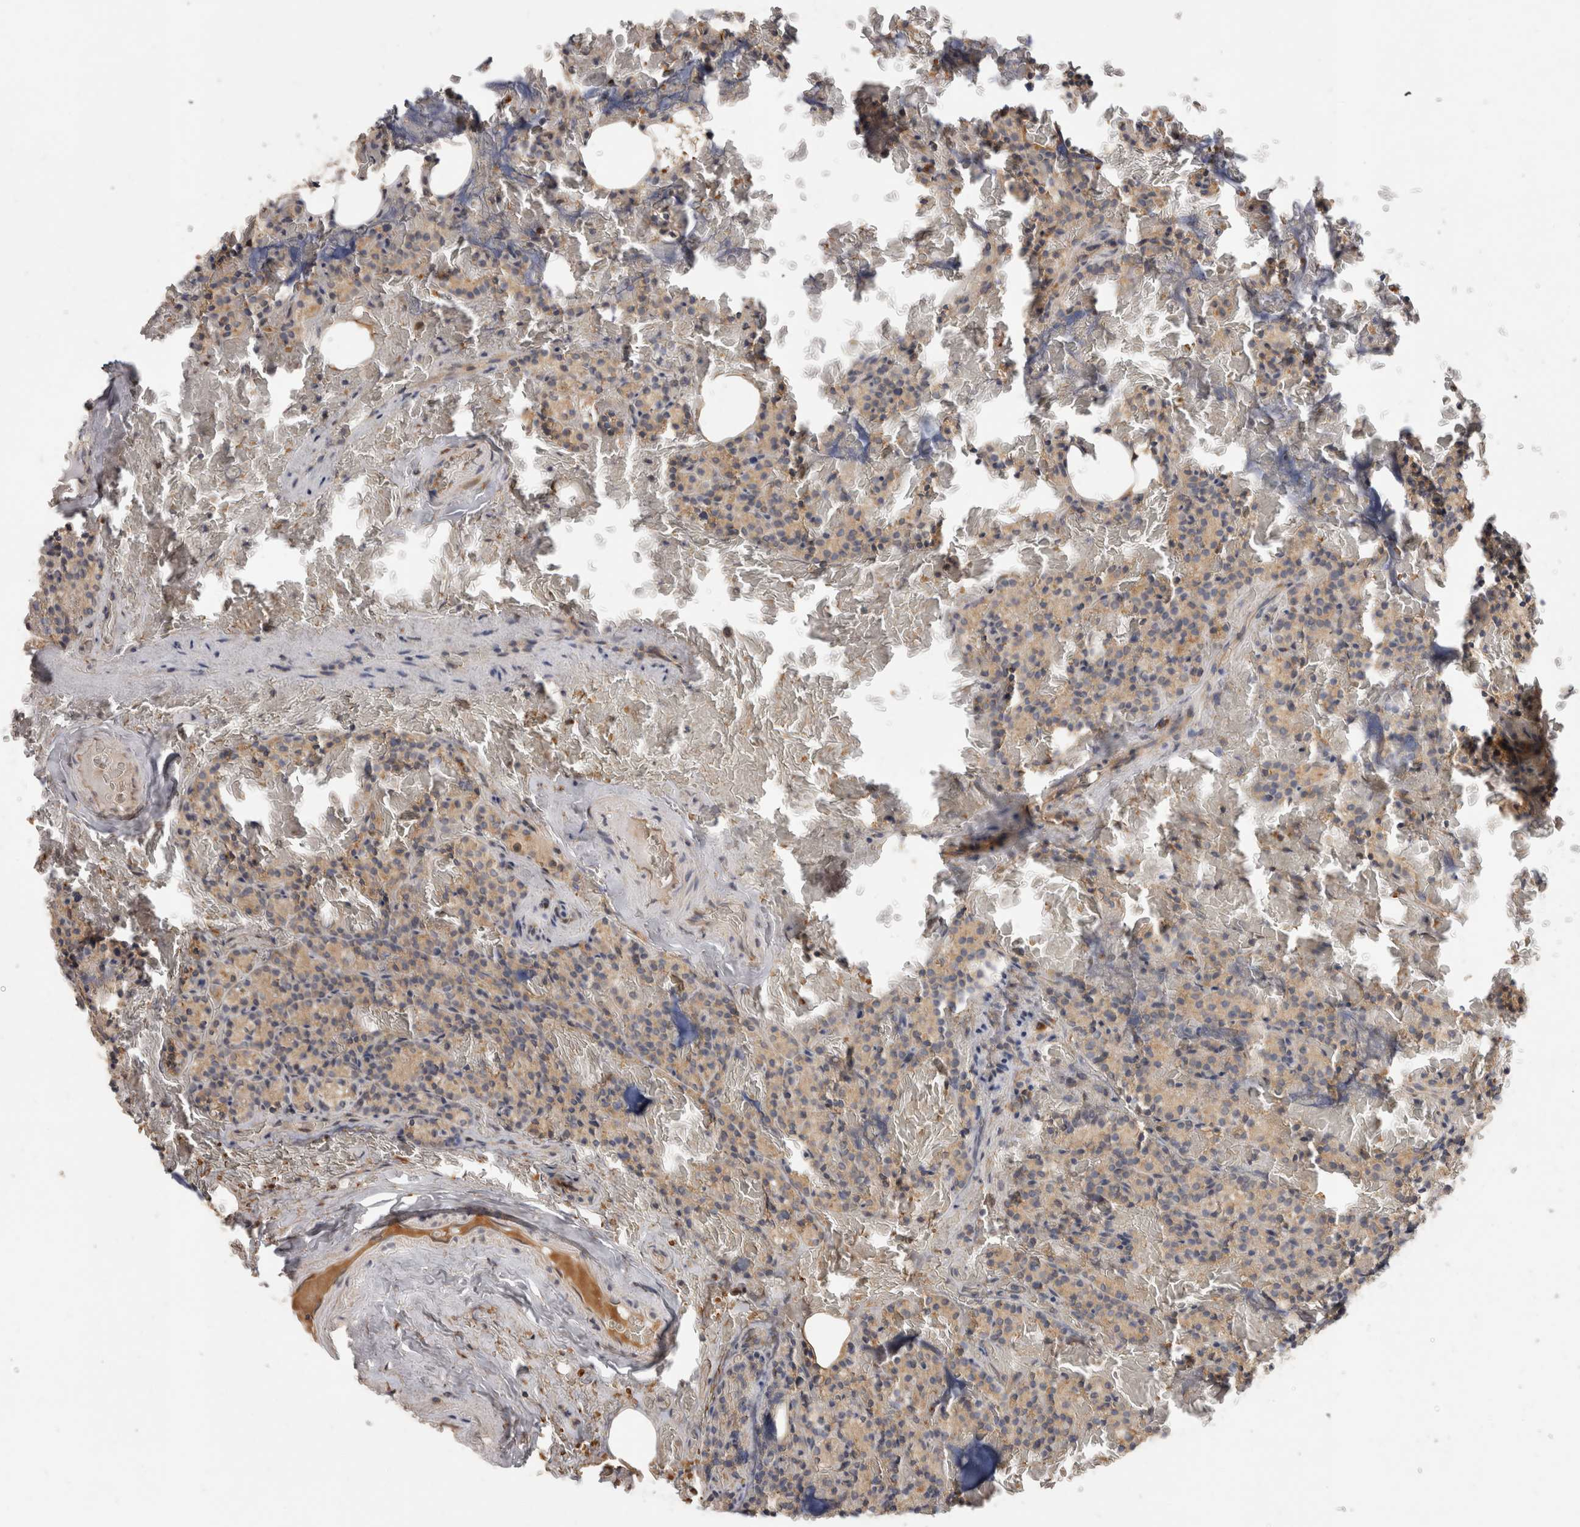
{"staining": {"intensity": "weak", "quantity": ">75%", "location": "cytoplasmic/membranous,nuclear"}, "tissue": "parathyroid gland", "cell_type": "Glandular cells", "image_type": "normal", "snomed": [{"axis": "morphology", "description": "Normal tissue, NOS"}, {"axis": "topography", "description": "Parathyroid gland"}], "caption": "This is a photomicrograph of IHC staining of benign parathyroid gland, which shows weak expression in the cytoplasmic/membranous,nuclear of glandular cells.", "gene": "APOL2", "patient": {"sex": "female", "age": 78}}